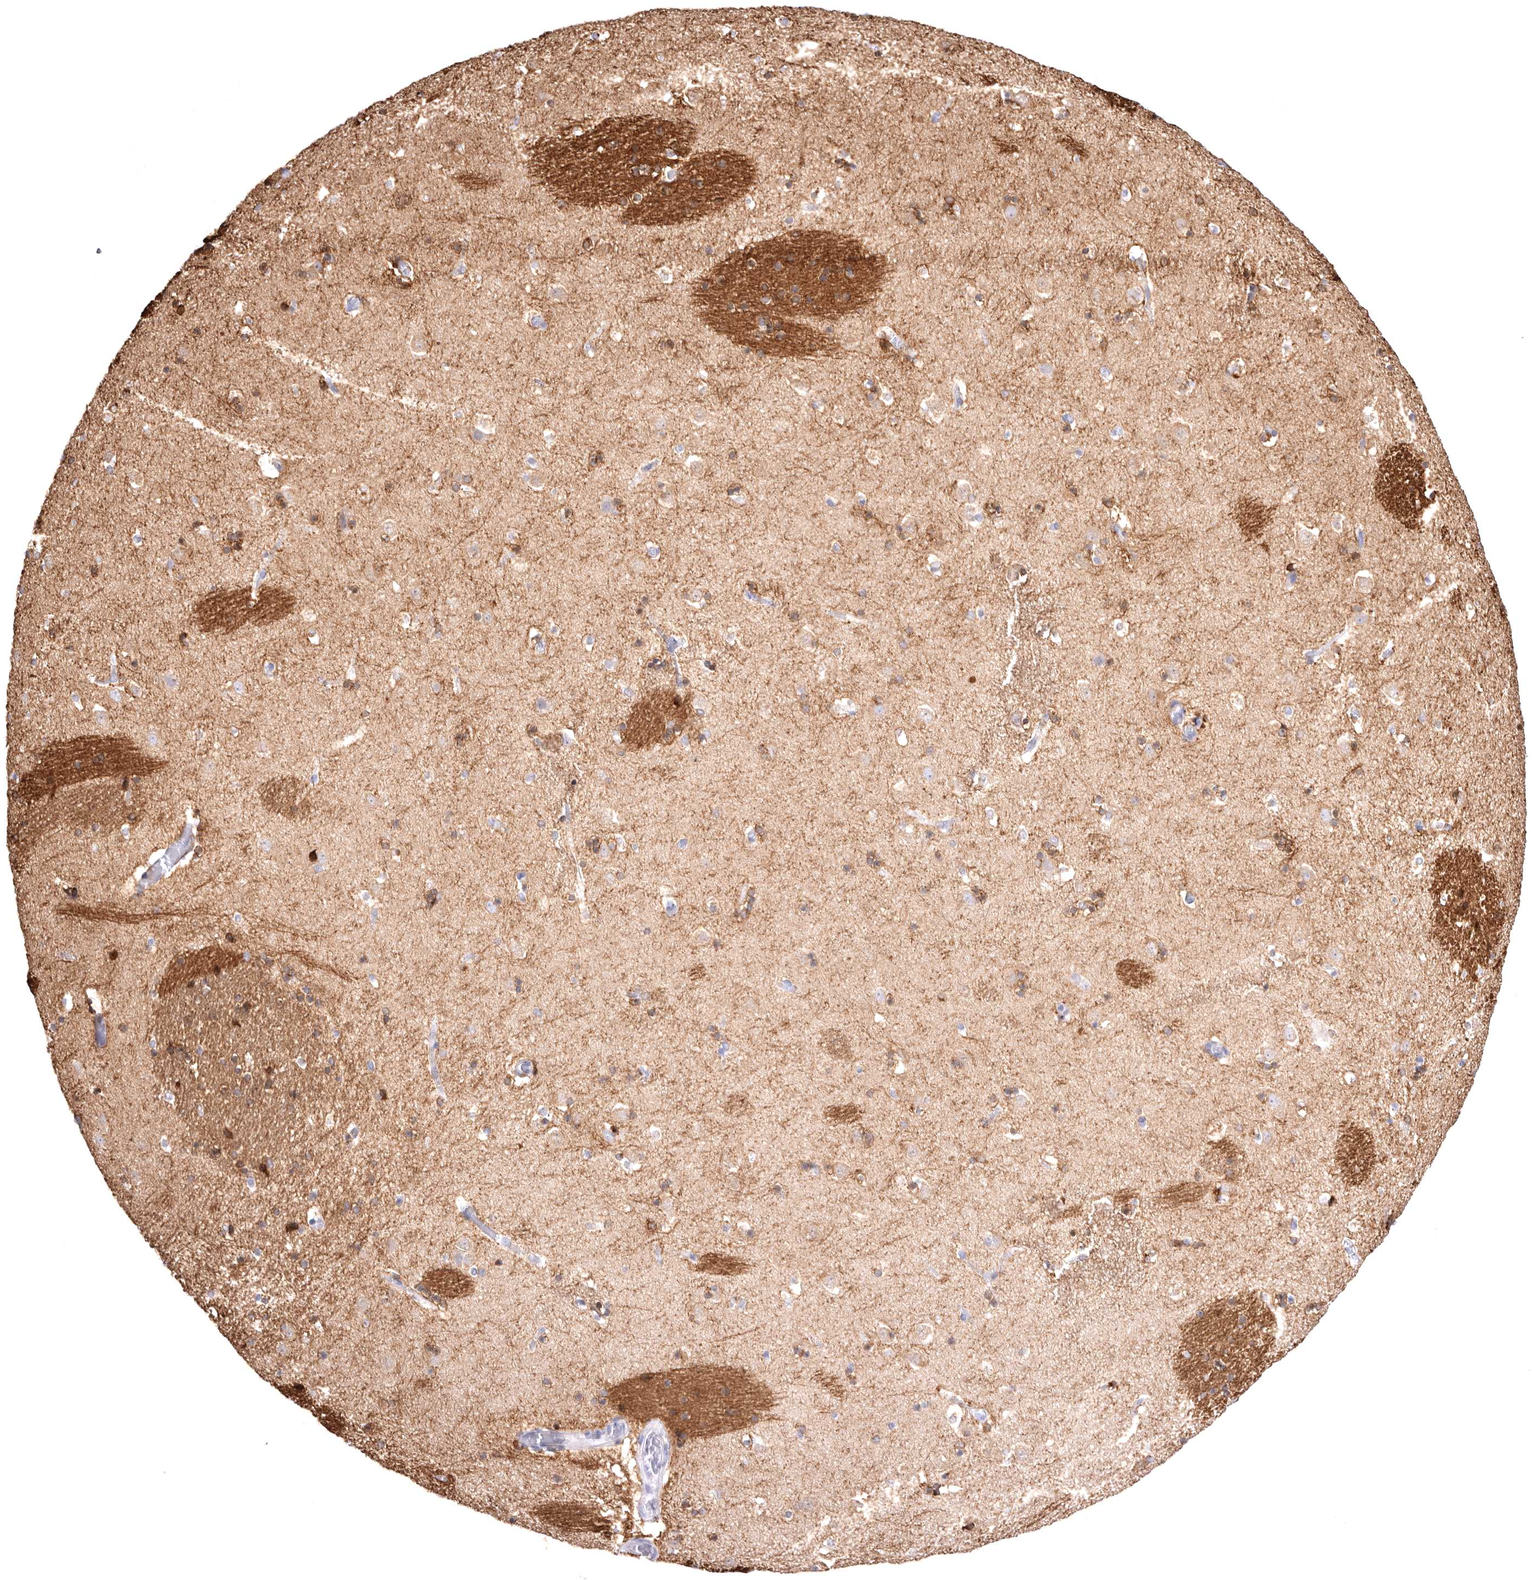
{"staining": {"intensity": "moderate", "quantity": "<25%", "location": "cytoplasmic/membranous"}, "tissue": "caudate", "cell_type": "Glial cells", "image_type": "normal", "snomed": [{"axis": "morphology", "description": "Normal tissue, NOS"}, {"axis": "topography", "description": "Lateral ventricle wall"}], "caption": "This histopathology image demonstrates benign caudate stained with immunohistochemistry to label a protein in brown. The cytoplasmic/membranous of glial cells show moderate positivity for the protein. Nuclei are counter-stained blue.", "gene": "VPS45", "patient": {"sex": "male", "age": 45}}